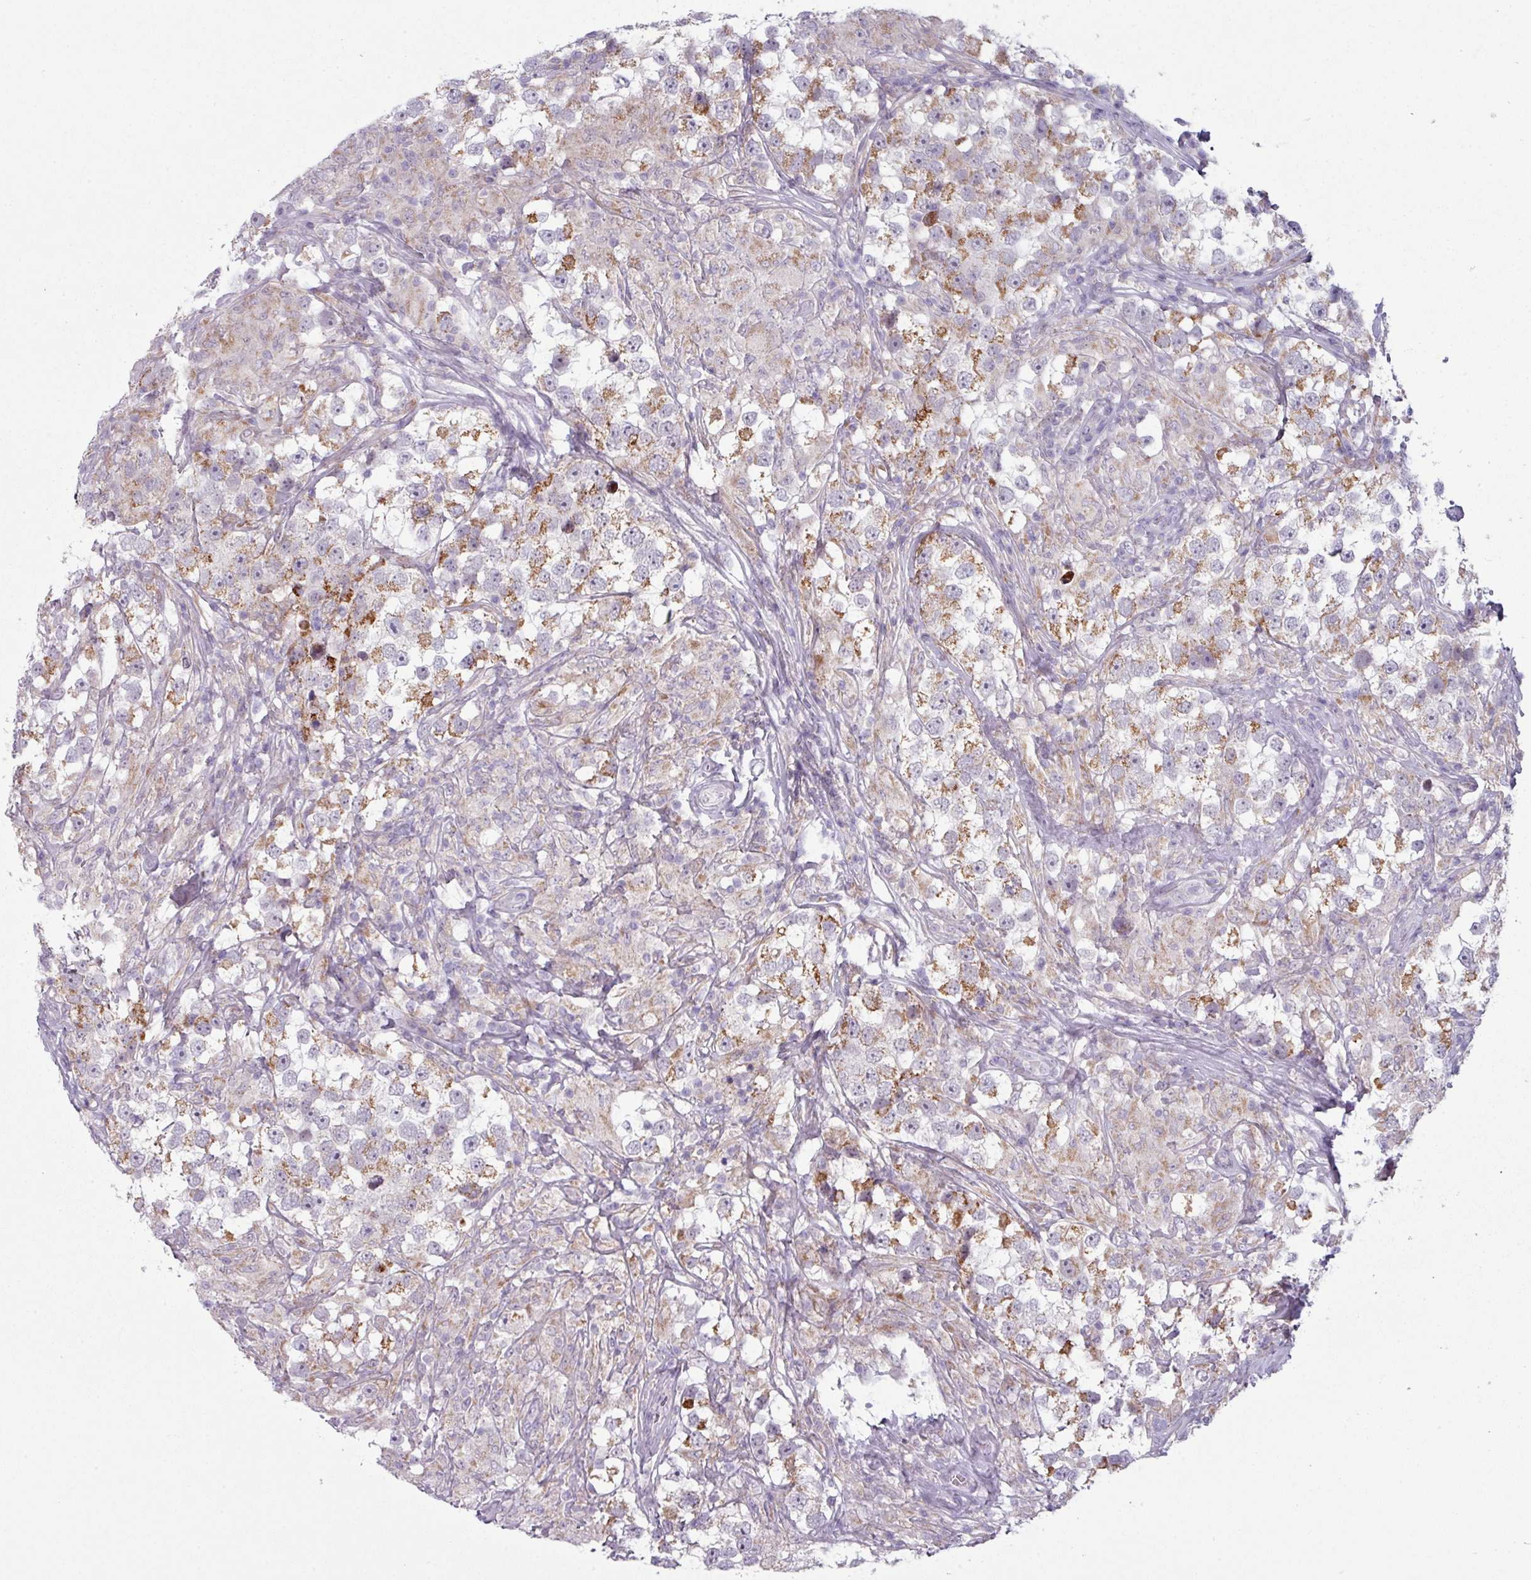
{"staining": {"intensity": "moderate", "quantity": ">75%", "location": "cytoplasmic/membranous"}, "tissue": "testis cancer", "cell_type": "Tumor cells", "image_type": "cancer", "snomed": [{"axis": "morphology", "description": "Seminoma, NOS"}, {"axis": "topography", "description": "Testis"}], "caption": "Seminoma (testis) stained with IHC reveals moderate cytoplasmic/membranous expression in about >75% of tumor cells.", "gene": "ZNF615", "patient": {"sex": "male", "age": 46}}